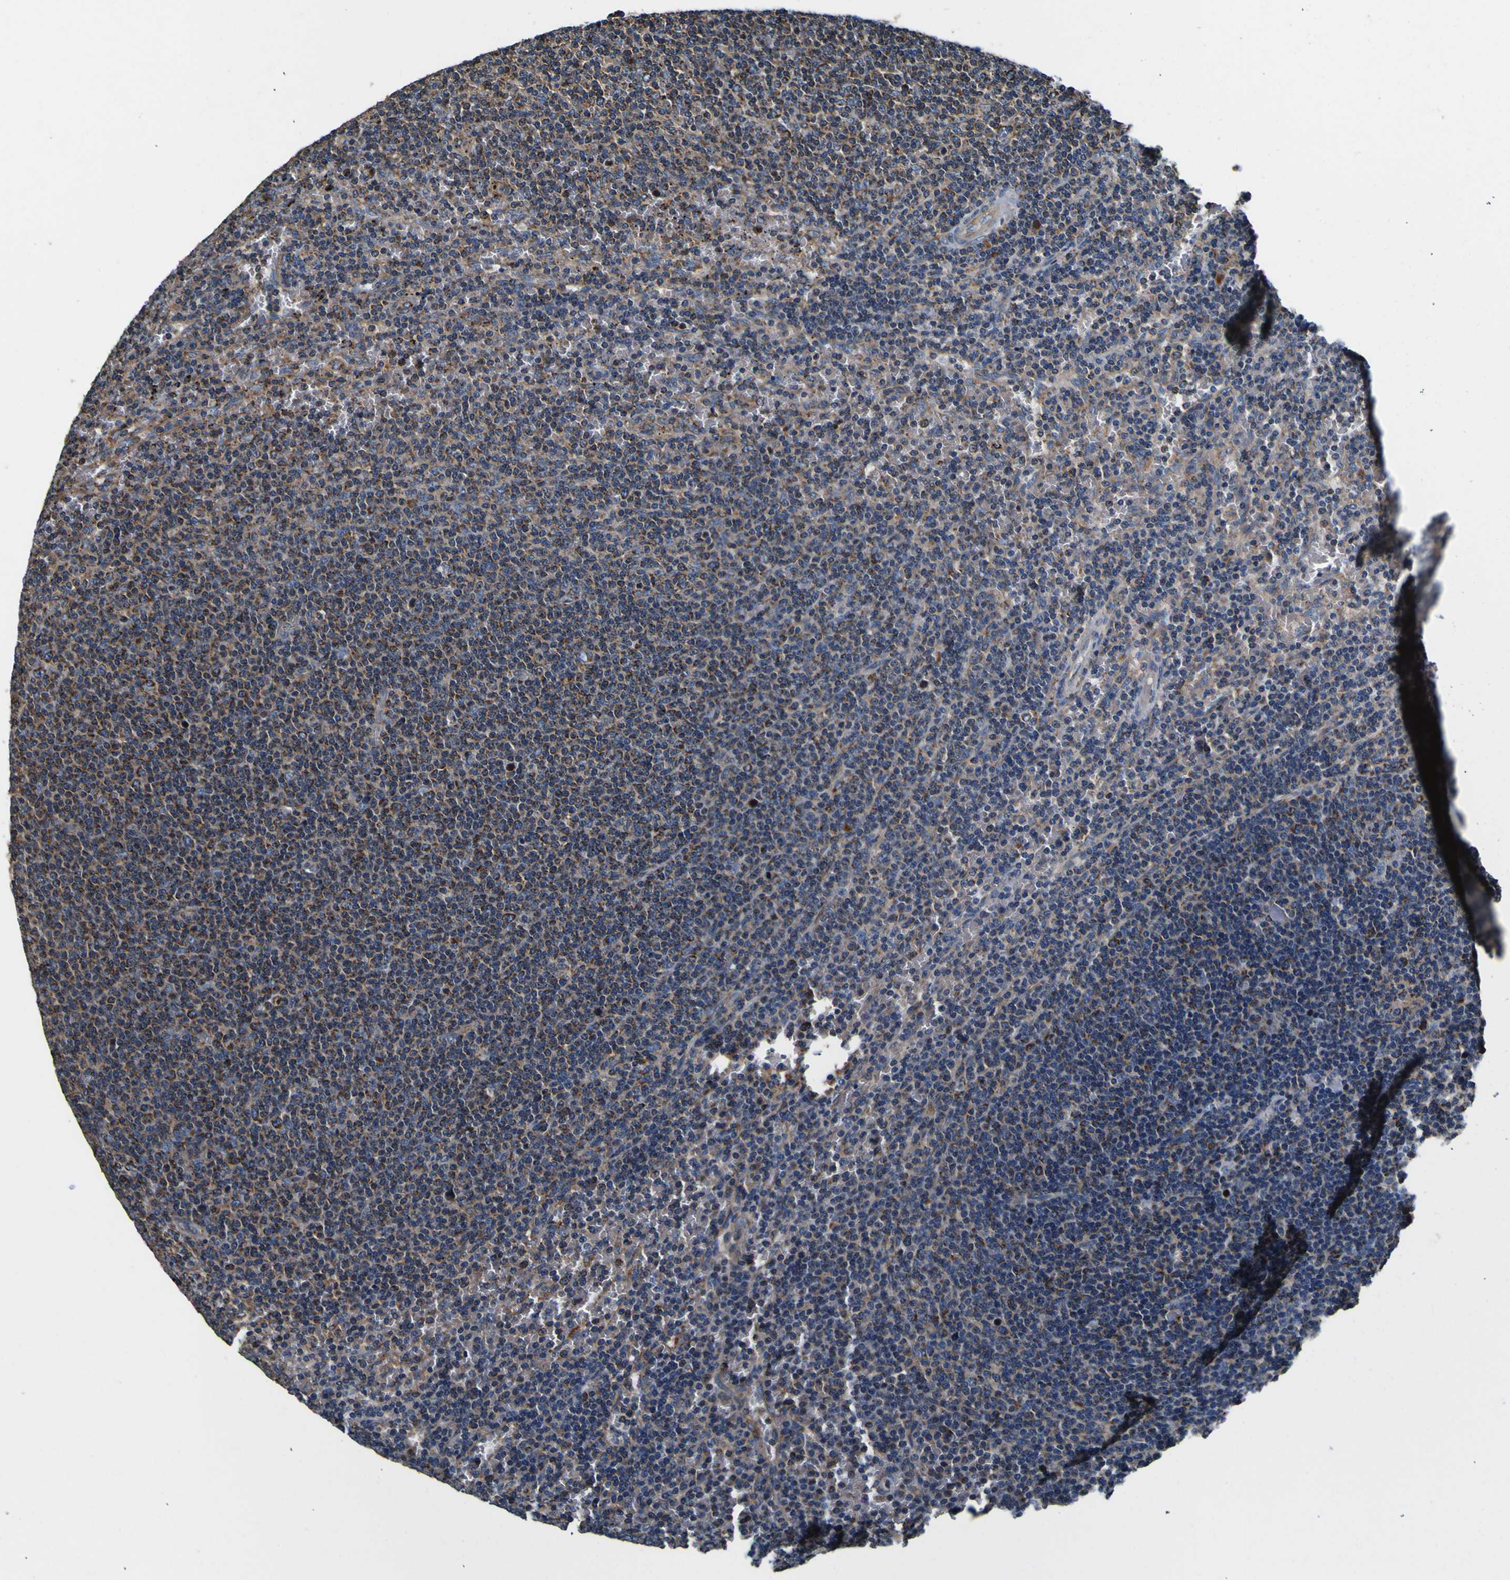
{"staining": {"intensity": "moderate", "quantity": "25%-75%", "location": "cytoplasmic/membranous"}, "tissue": "lymphoma", "cell_type": "Tumor cells", "image_type": "cancer", "snomed": [{"axis": "morphology", "description": "Malignant lymphoma, non-Hodgkin's type, Low grade"}, {"axis": "topography", "description": "Spleen"}], "caption": "Approximately 25%-75% of tumor cells in low-grade malignant lymphoma, non-Hodgkin's type reveal moderate cytoplasmic/membranous protein staining as visualized by brown immunohistochemical staining.", "gene": "INPP5A", "patient": {"sex": "female", "age": 50}}